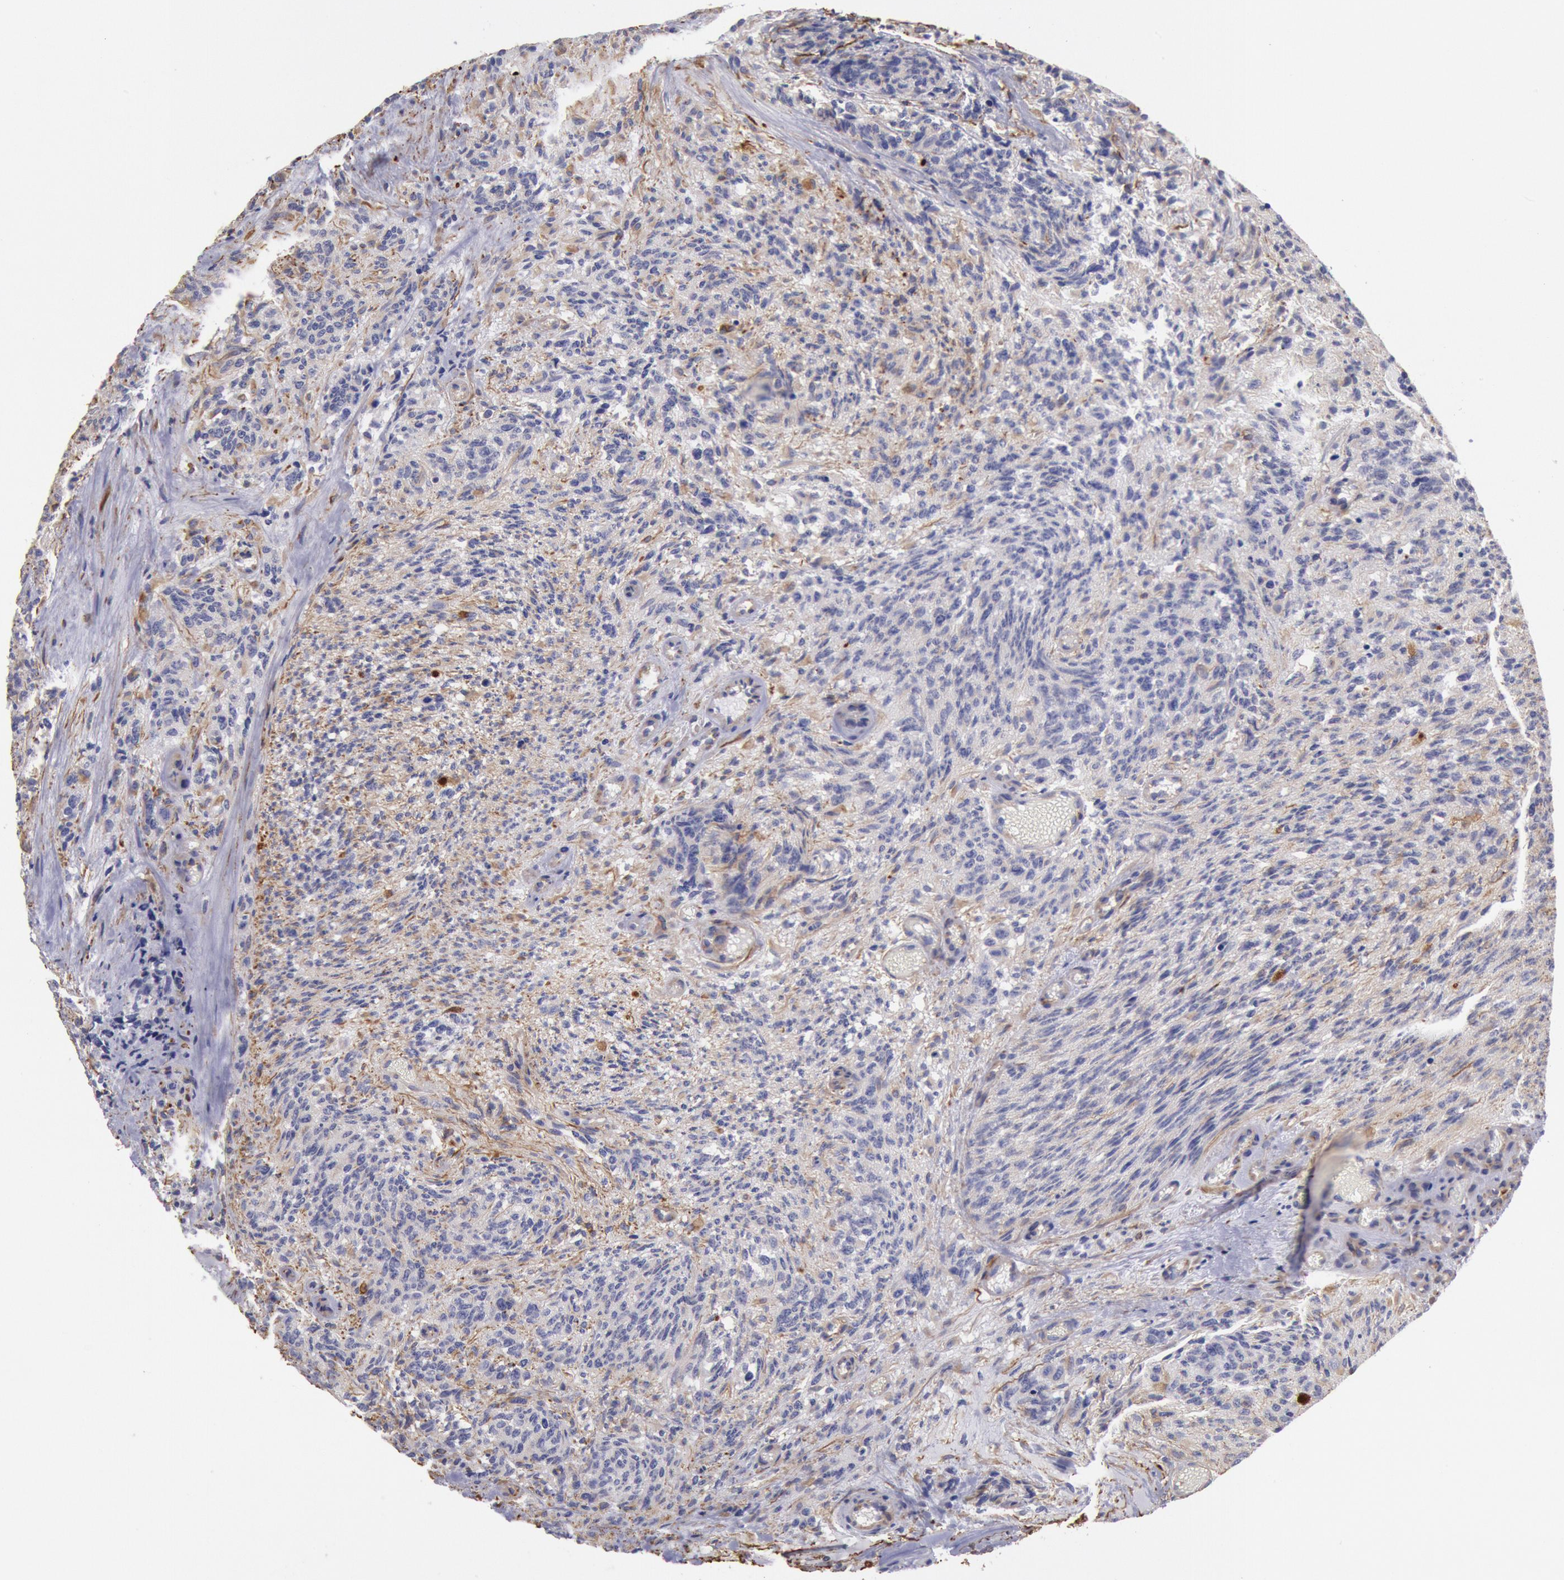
{"staining": {"intensity": "moderate", "quantity": "<25%", "location": "cytoplasmic/membranous"}, "tissue": "glioma", "cell_type": "Tumor cells", "image_type": "cancer", "snomed": [{"axis": "morphology", "description": "Glioma, malignant, High grade"}, {"axis": "topography", "description": "Brain"}], "caption": "This is an image of immunohistochemistry (IHC) staining of malignant glioma (high-grade), which shows moderate positivity in the cytoplasmic/membranous of tumor cells.", "gene": "RNF139", "patient": {"sex": "male", "age": 36}}